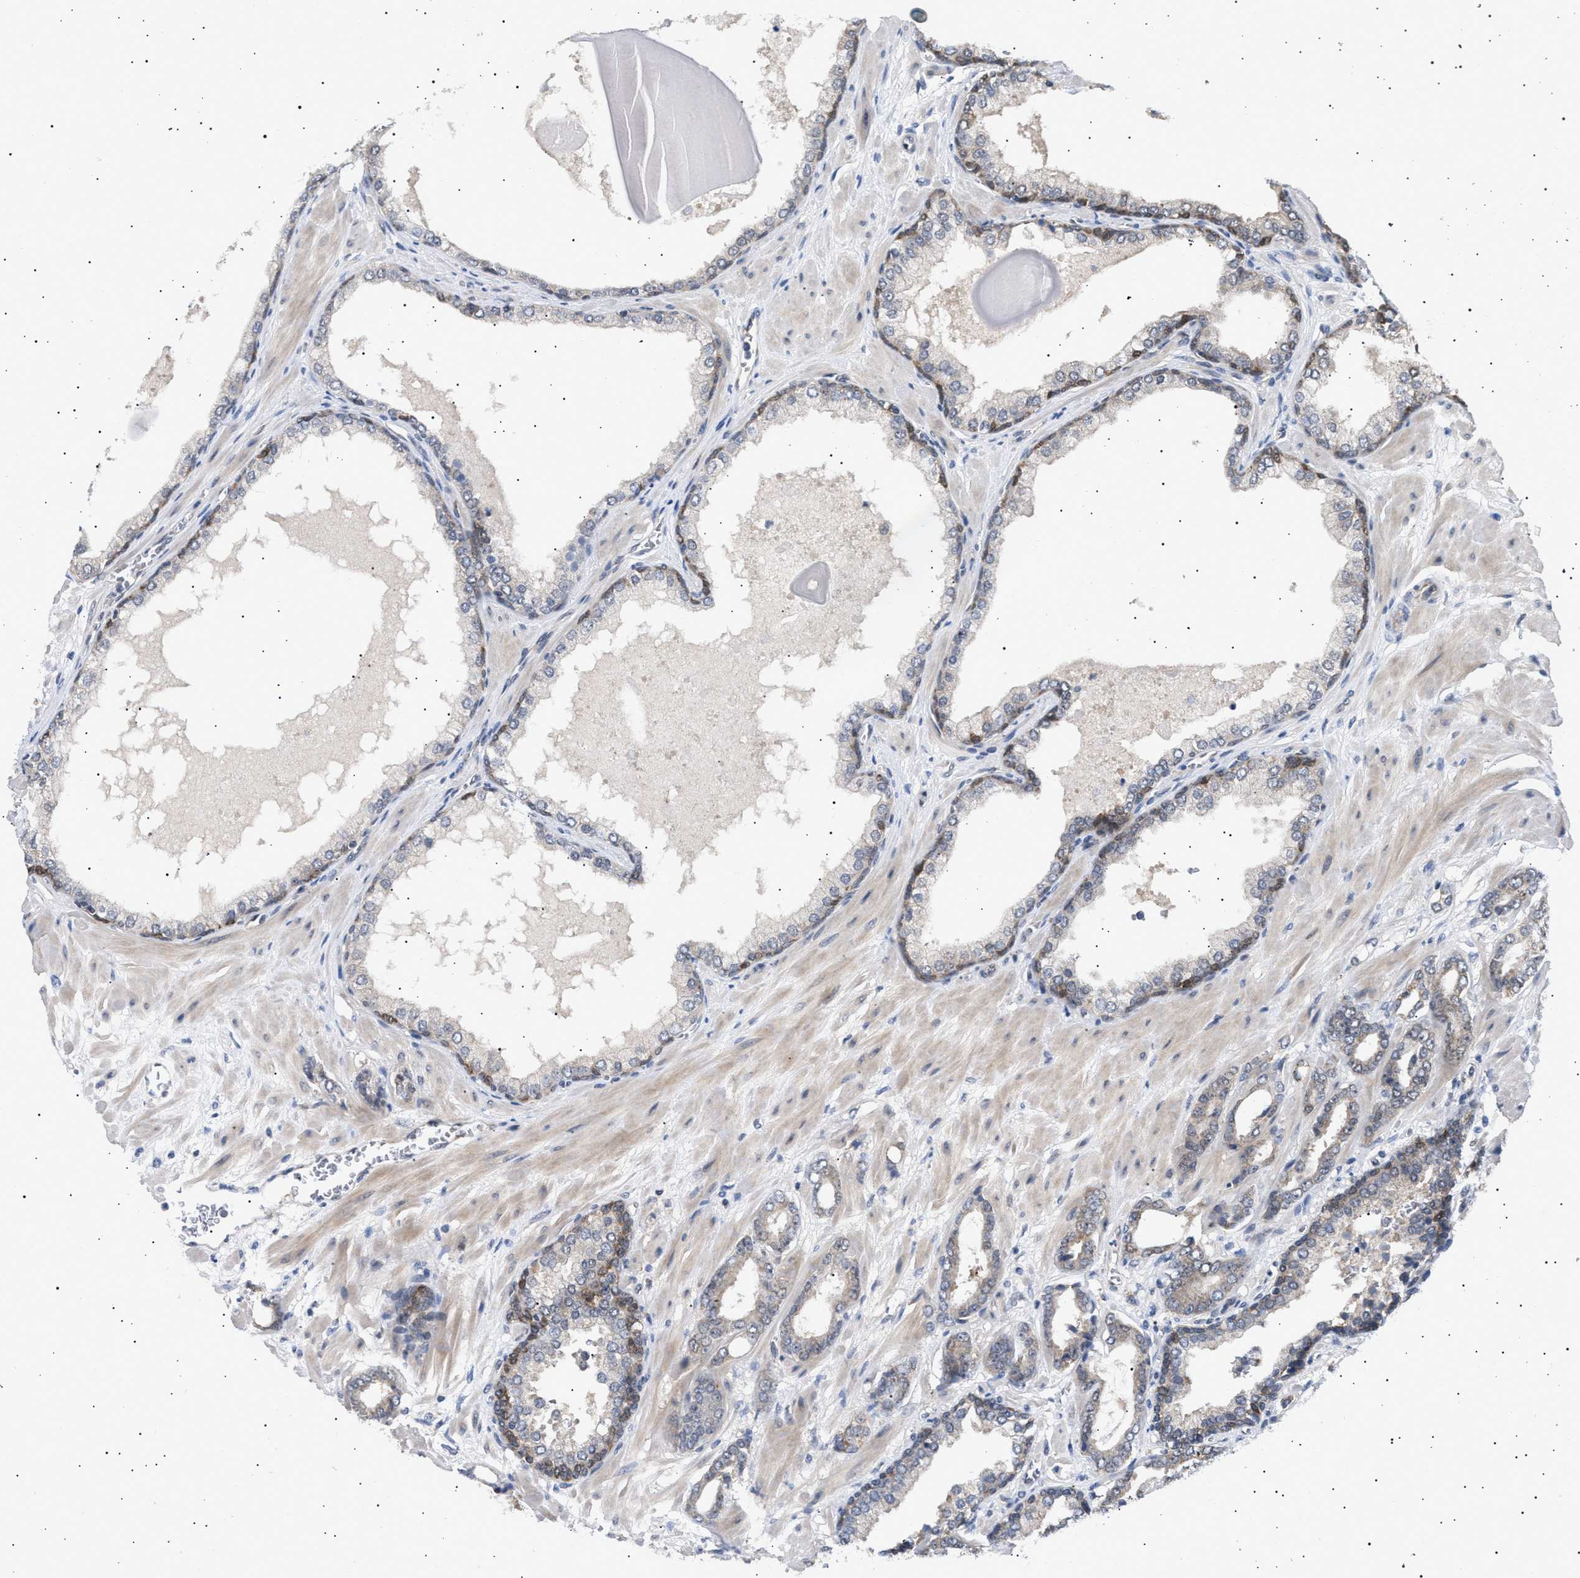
{"staining": {"intensity": "weak", "quantity": "25%-75%", "location": "cytoplasmic/membranous"}, "tissue": "prostate cancer", "cell_type": "Tumor cells", "image_type": "cancer", "snomed": [{"axis": "morphology", "description": "Adenocarcinoma, Low grade"}, {"axis": "topography", "description": "Prostate"}], "caption": "IHC histopathology image of adenocarcinoma (low-grade) (prostate) stained for a protein (brown), which displays low levels of weak cytoplasmic/membranous positivity in approximately 25%-75% of tumor cells.", "gene": "SIRT5", "patient": {"sex": "male", "age": 53}}